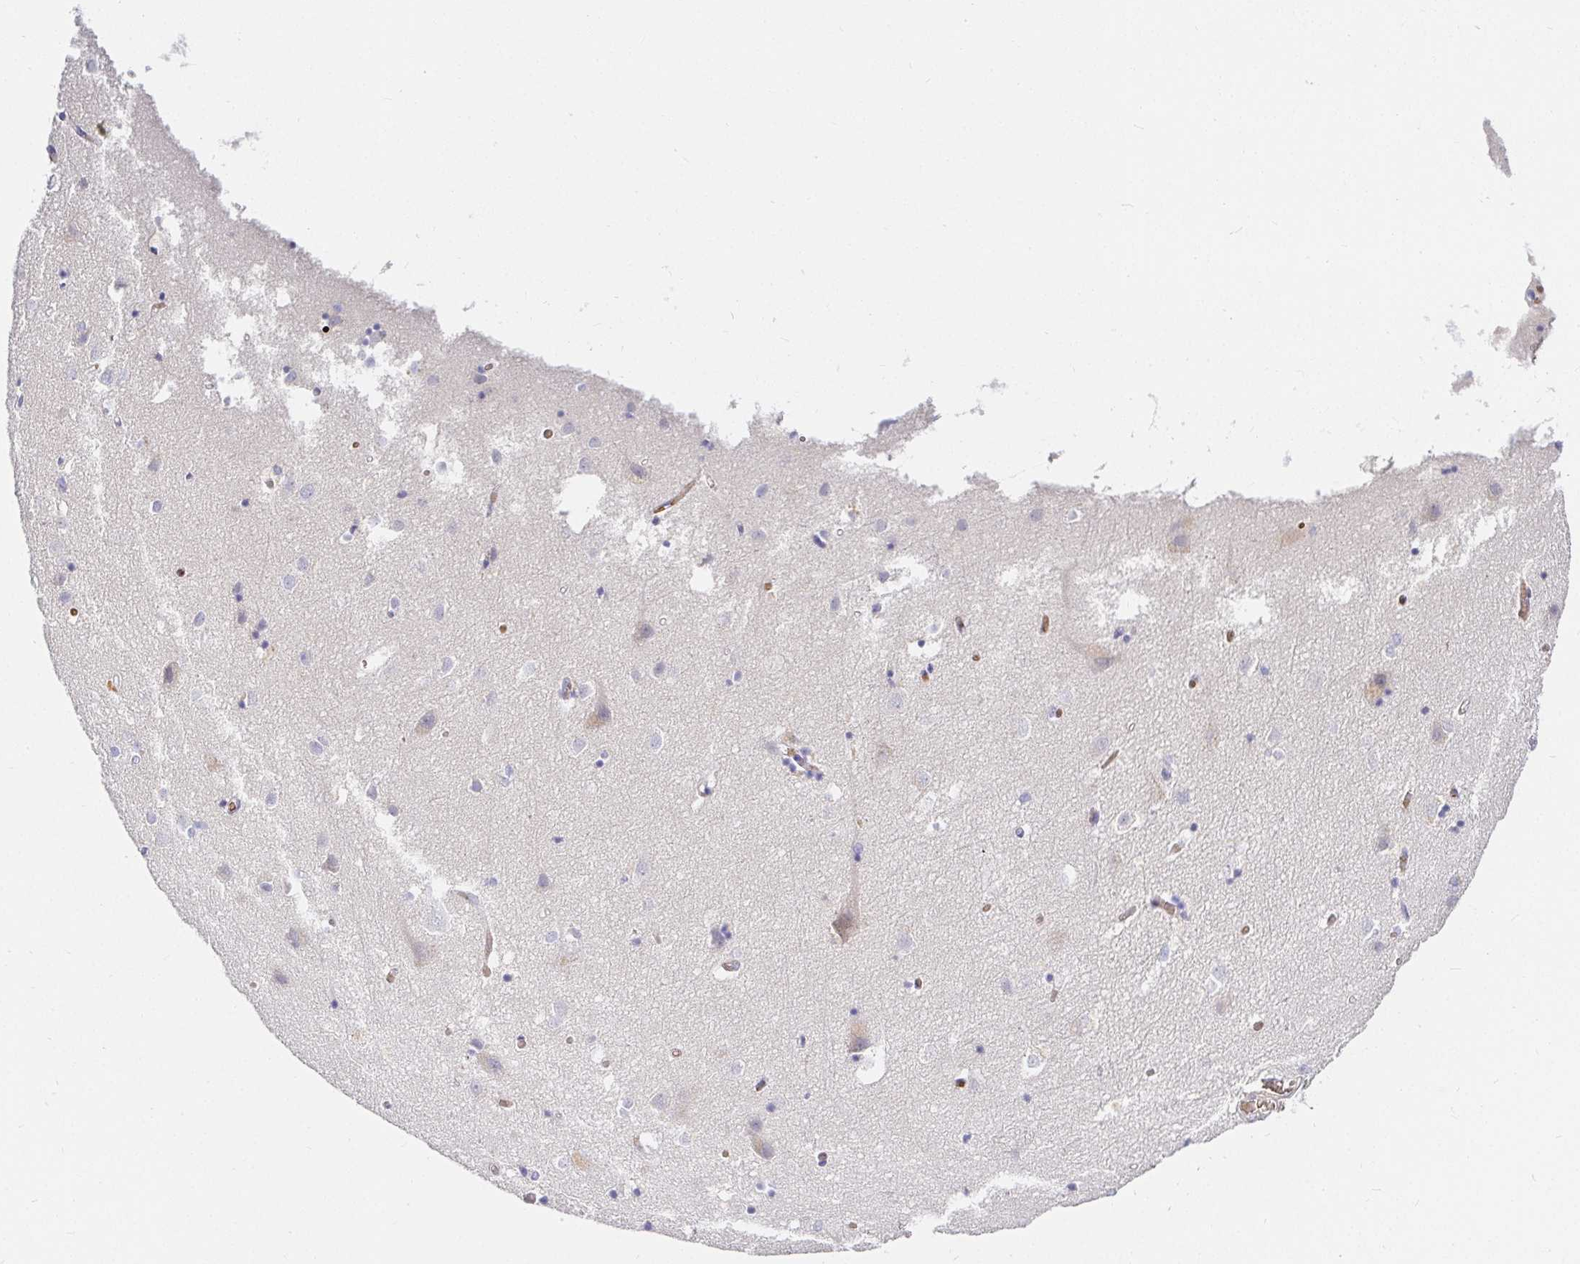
{"staining": {"intensity": "negative", "quantity": "none", "location": "none"}, "tissue": "cerebral cortex", "cell_type": "Endothelial cells", "image_type": "normal", "snomed": [{"axis": "morphology", "description": "Normal tissue, NOS"}, {"axis": "topography", "description": "Cerebral cortex"}], "caption": "Human cerebral cortex stained for a protein using immunohistochemistry (IHC) displays no expression in endothelial cells.", "gene": "FGF21", "patient": {"sex": "male", "age": 70}}